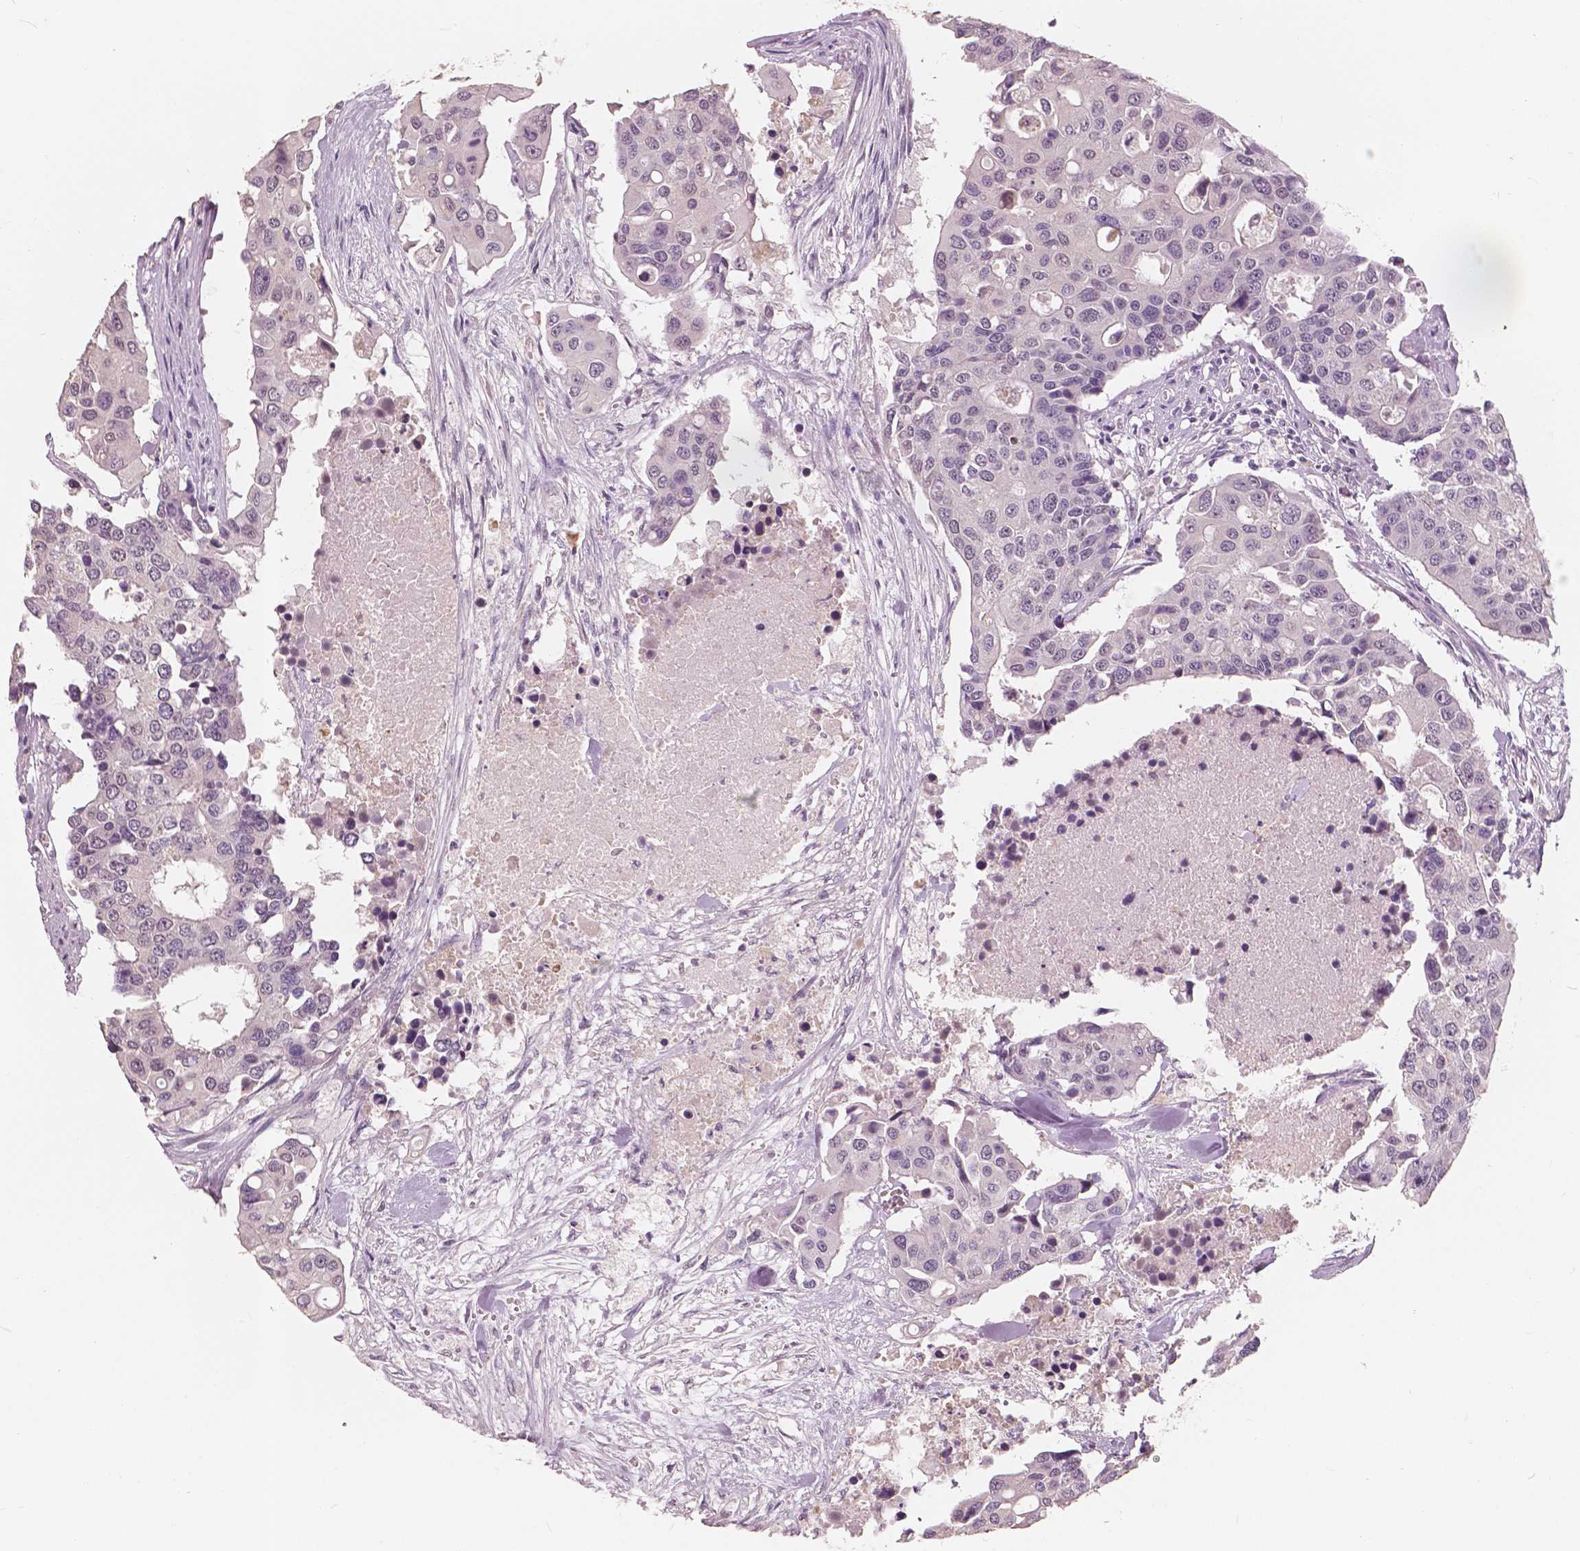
{"staining": {"intensity": "negative", "quantity": "none", "location": "none"}, "tissue": "colorectal cancer", "cell_type": "Tumor cells", "image_type": "cancer", "snomed": [{"axis": "morphology", "description": "Adenocarcinoma, NOS"}, {"axis": "topography", "description": "Colon"}], "caption": "Colorectal adenocarcinoma was stained to show a protein in brown. There is no significant staining in tumor cells.", "gene": "SAT2", "patient": {"sex": "male", "age": 77}}